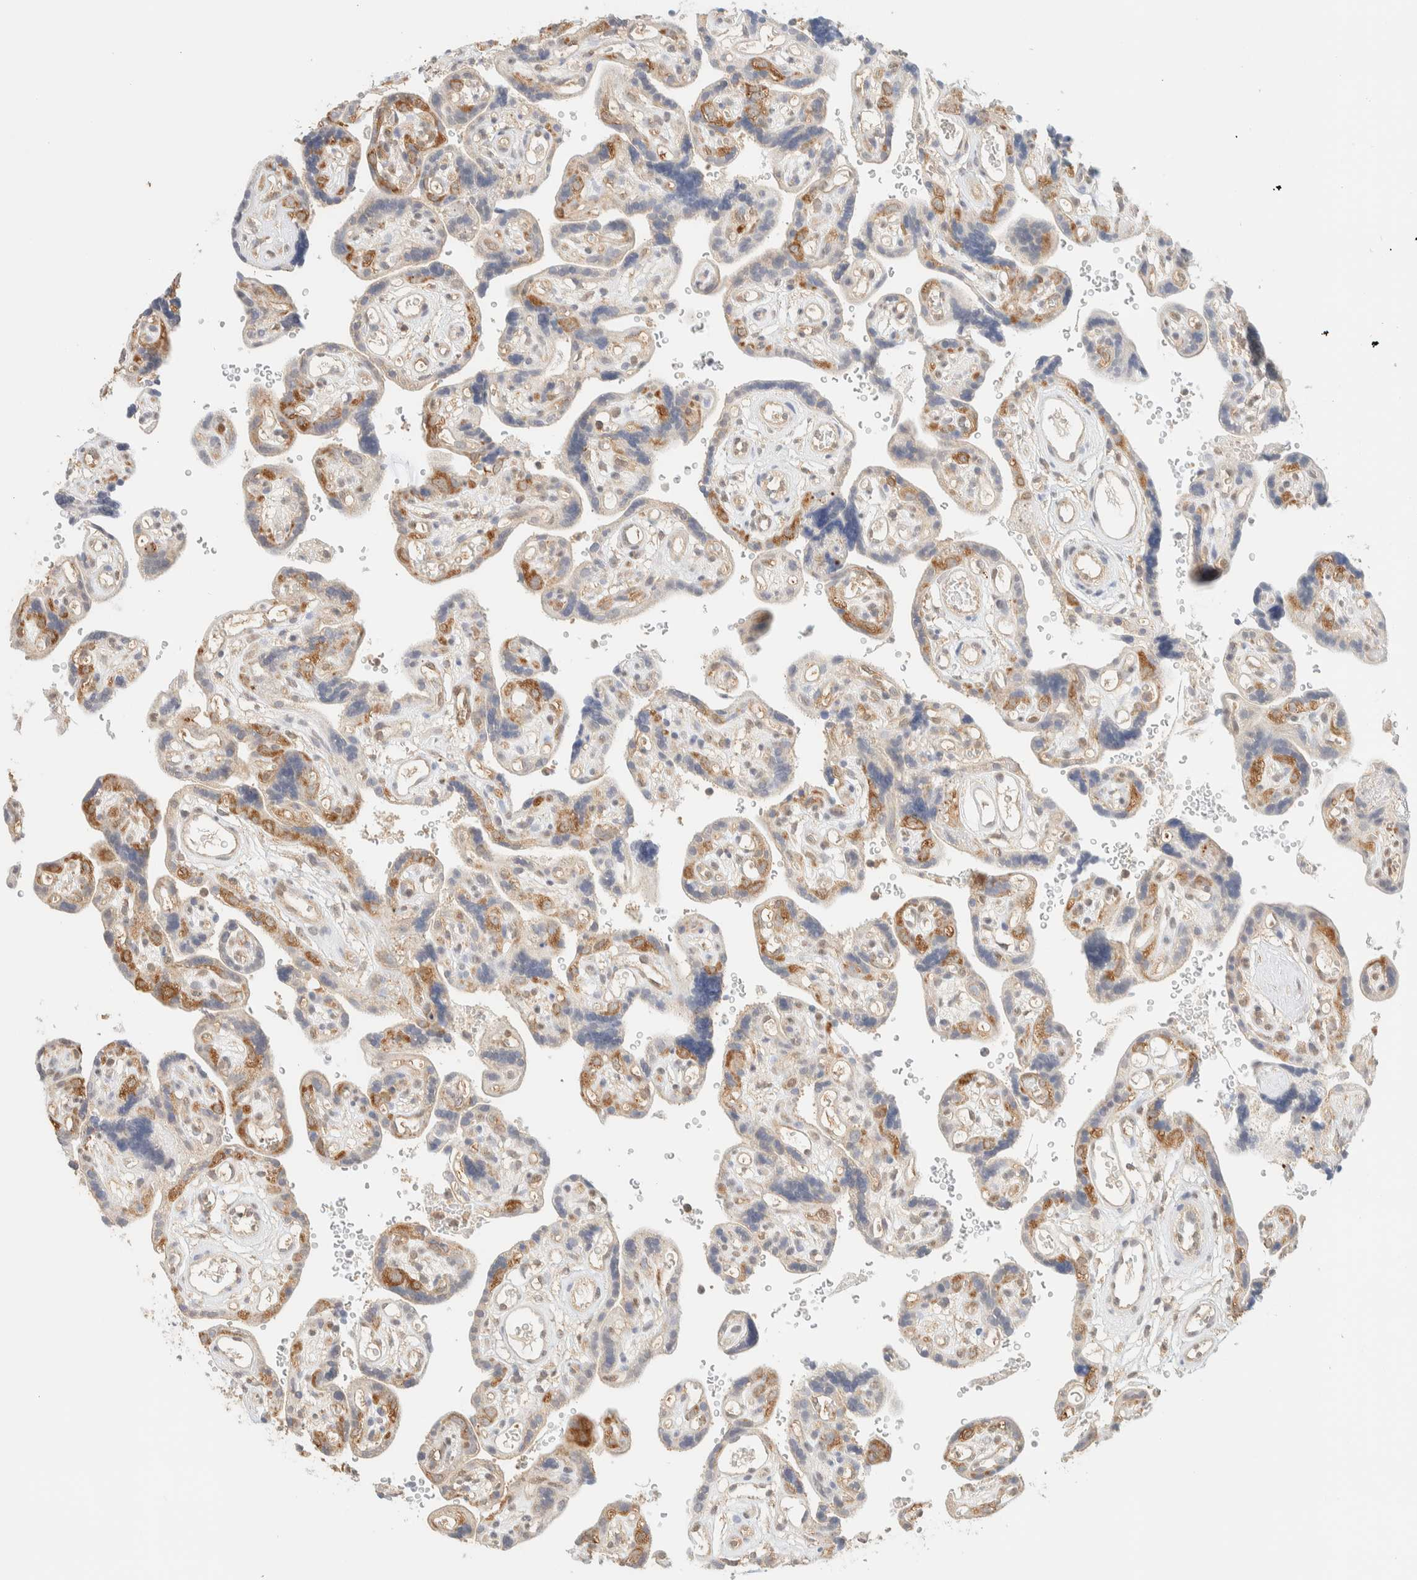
{"staining": {"intensity": "weak", "quantity": ">75%", "location": "cytoplasmic/membranous"}, "tissue": "placenta", "cell_type": "Decidual cells", "image_type": "normal", "snomed": [{"axis": "morphology", "description": "Normal tissue, NOS"}, {"axis": "topography", "description": "Placenta"}], "caption": "A micrograph showing weak cytoplasmic/membranous positivity in about >75% of decidual cells in benign placenta, as visualized by brown immunohistochemical staining.", "gene": "TBC1D8B", "patient": {"sex": "female", "age": 30}}